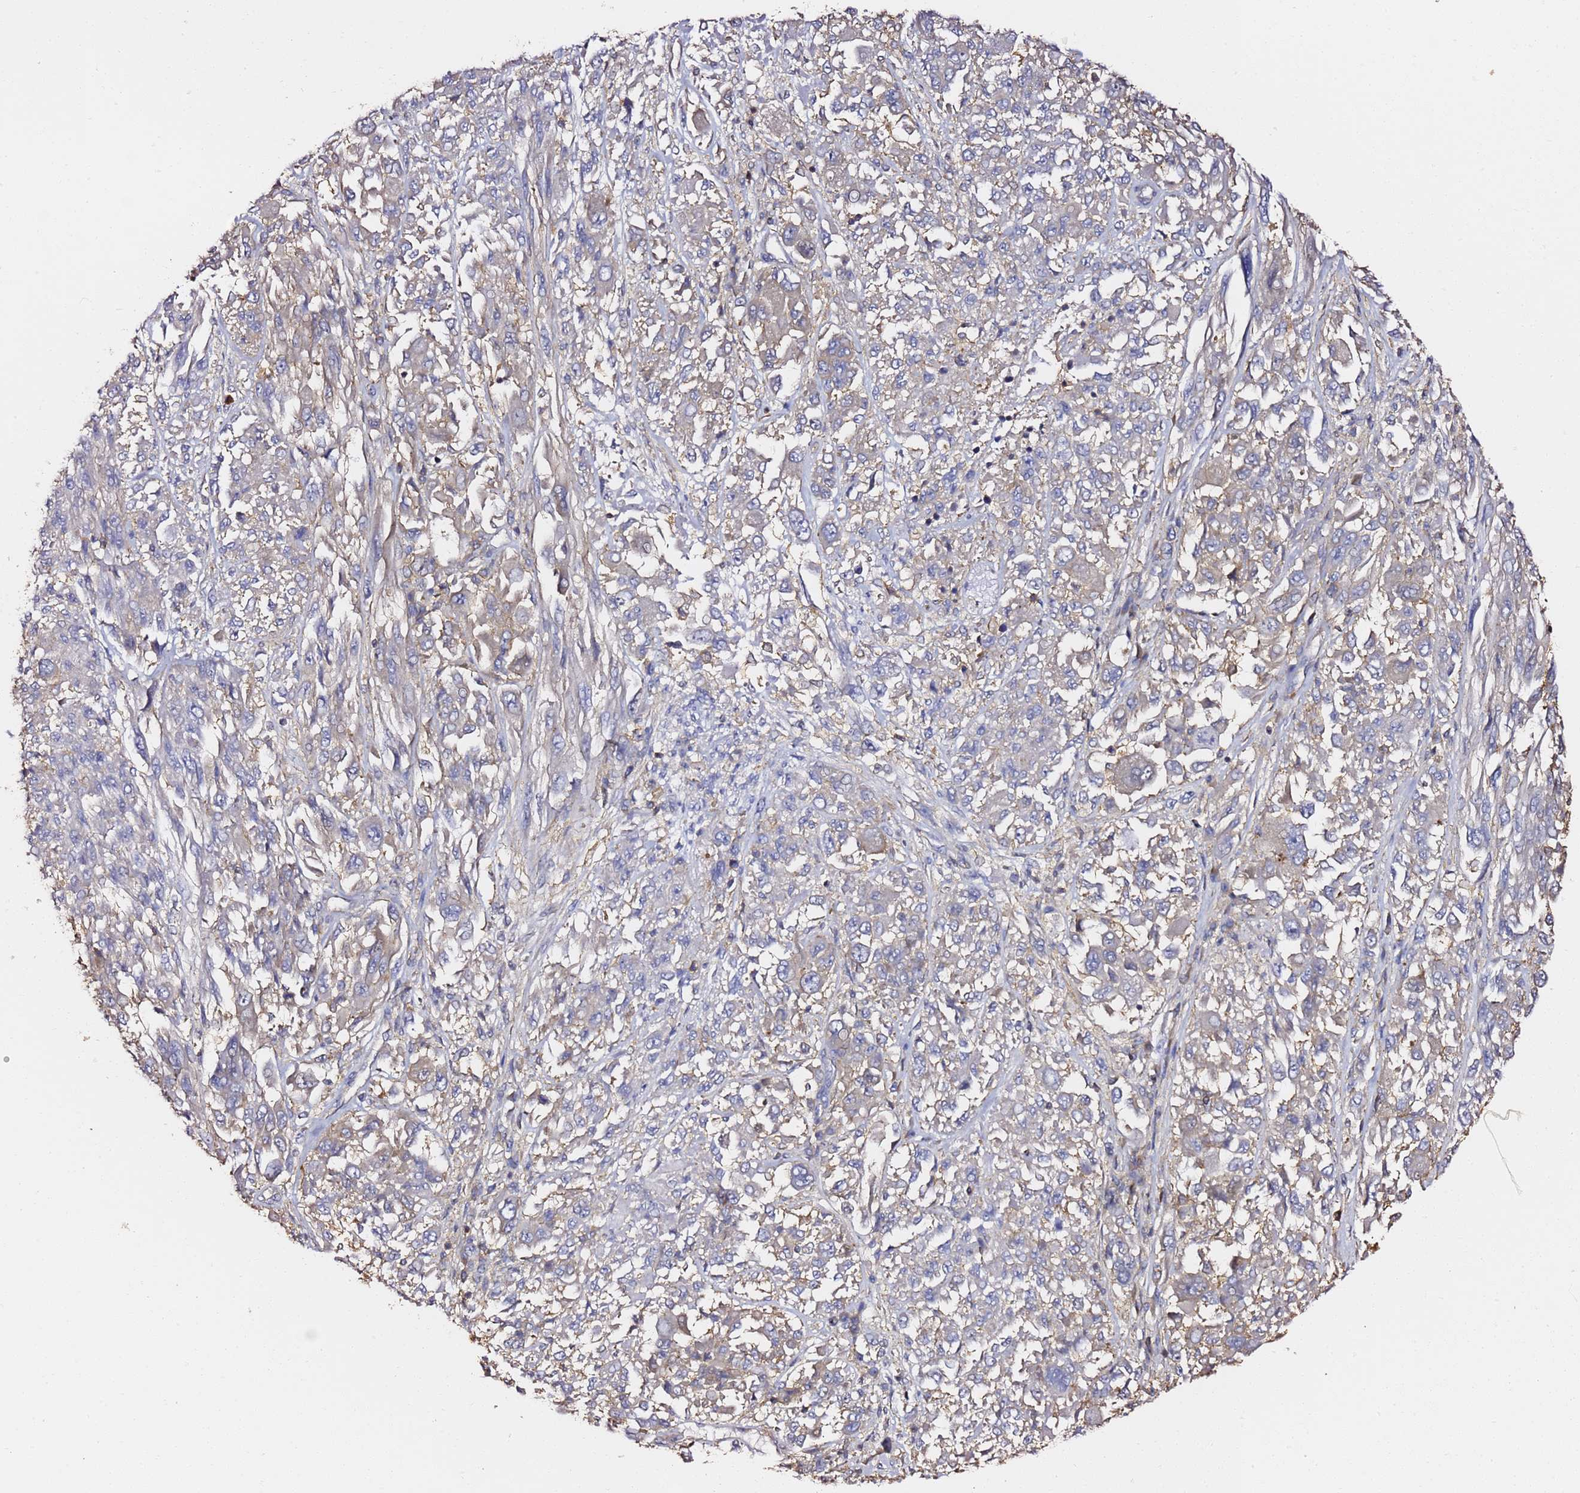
{"staining": {"intensity": "negative", "quantity": "none", "location": "none"}, "tissue": "melanoma", "cell_type": "Tumor cells", "image_type": "cancer", "snomed": [{"axis": "morphology", "description": "Malignant melanoma, NOS"}, {"axis": "topography", "description": "Skin"}], "caption": "Immunohistochemistry (IHC) micrograph of neoplastic tissue: melanoma stained with DAB demonstrates no significant protein positivity in tumor cells.", "gene": "ZFP36L2", "patient": {"sex": "female", "age": 91}}